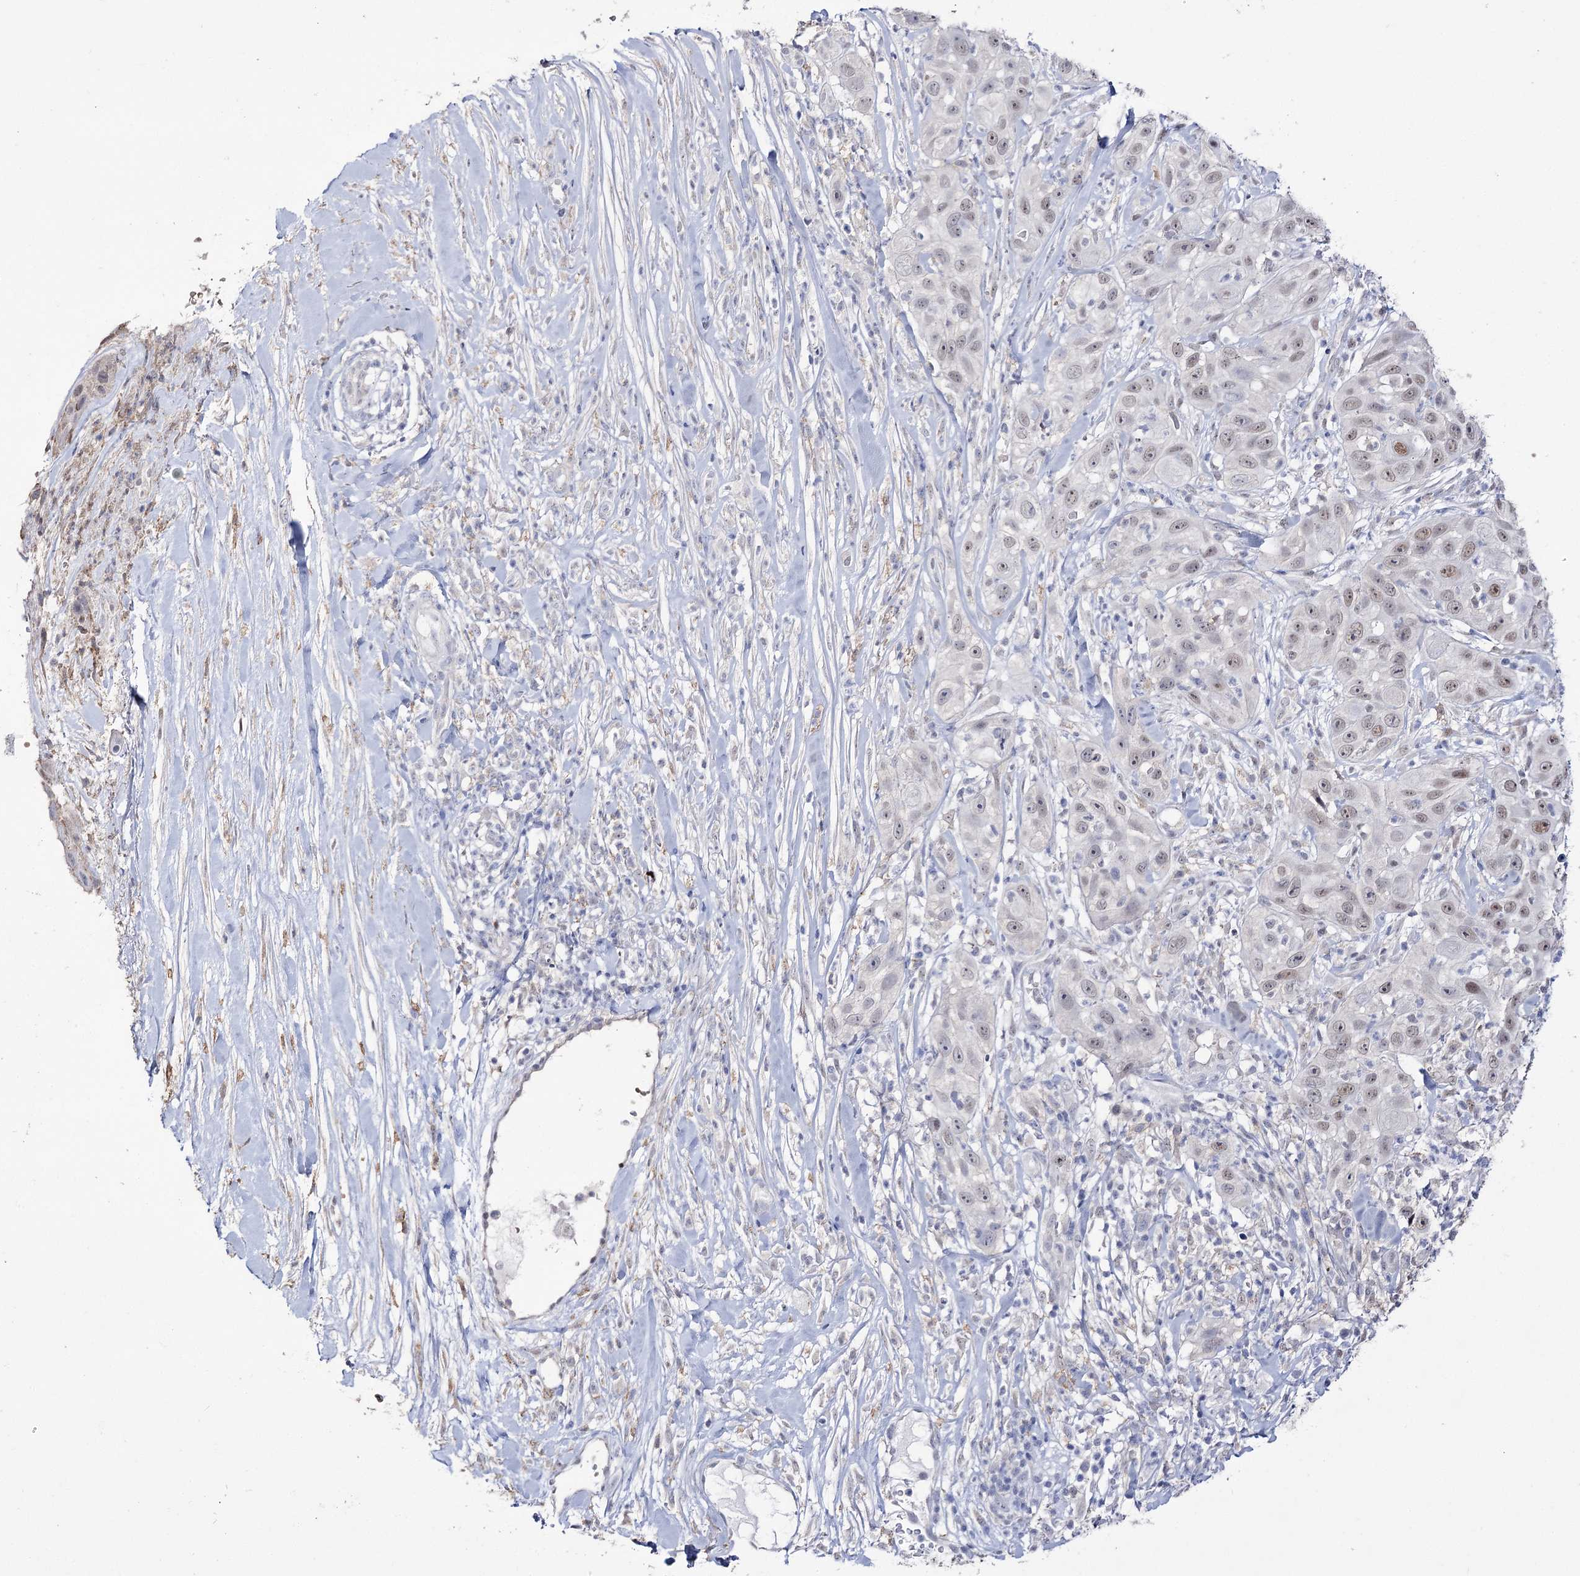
{"staining": {"intensity": "moderate", "quantity": "25%-75%", "location": "nuclear"}, "tissue": "skin cancer", "cell_type": "Tumor cells", "image_type": "cancer", "snomed": [{"axis": "morphology", "description": "Squamous cell carcinoma, NOS"}, {"axis": "topography", "description": "Skin"}], "caption": "Immunohistochemical staining of skin squamous cell carcinoma shows medium levels of moderate nuclear staining in approximately 25%-75% of tumor cells.", "gene": "VGLL4", "patient": {"sex": "female", "age": 44}}